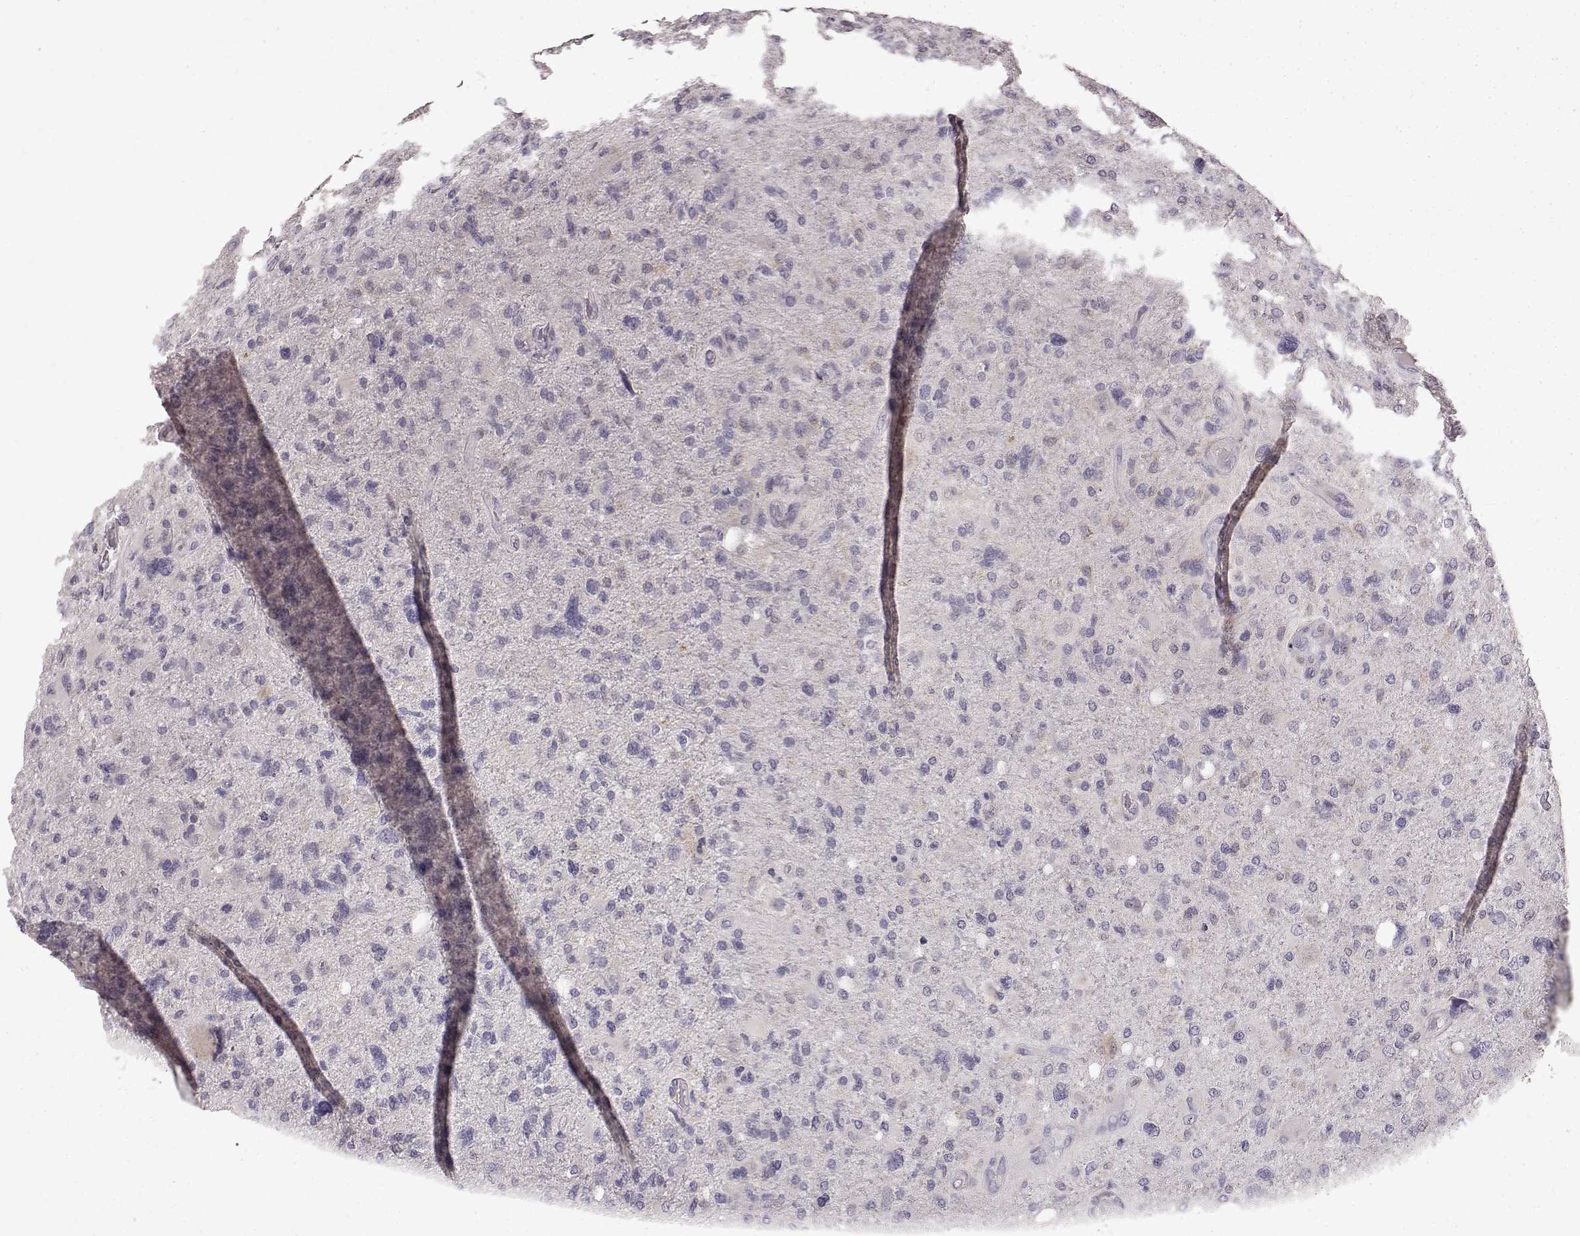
{"staining": {"intensity": "negative", "quantity": "none", "location": "none"}, "tissue": "glioma", "cell_type": "Tumor cells", "image_type": "cancer", "snomed": [{"axis": "morphology", "description": "Glioma, malignant, High grade"}, {"axis": "topography", "description": "Cerebral cortex"}], "caption": "An image of glioma stained for a protein shows no brown staining in tumor cells.", "gene": "SPAG17", "patient": {"sex": "male", "age": 70}}